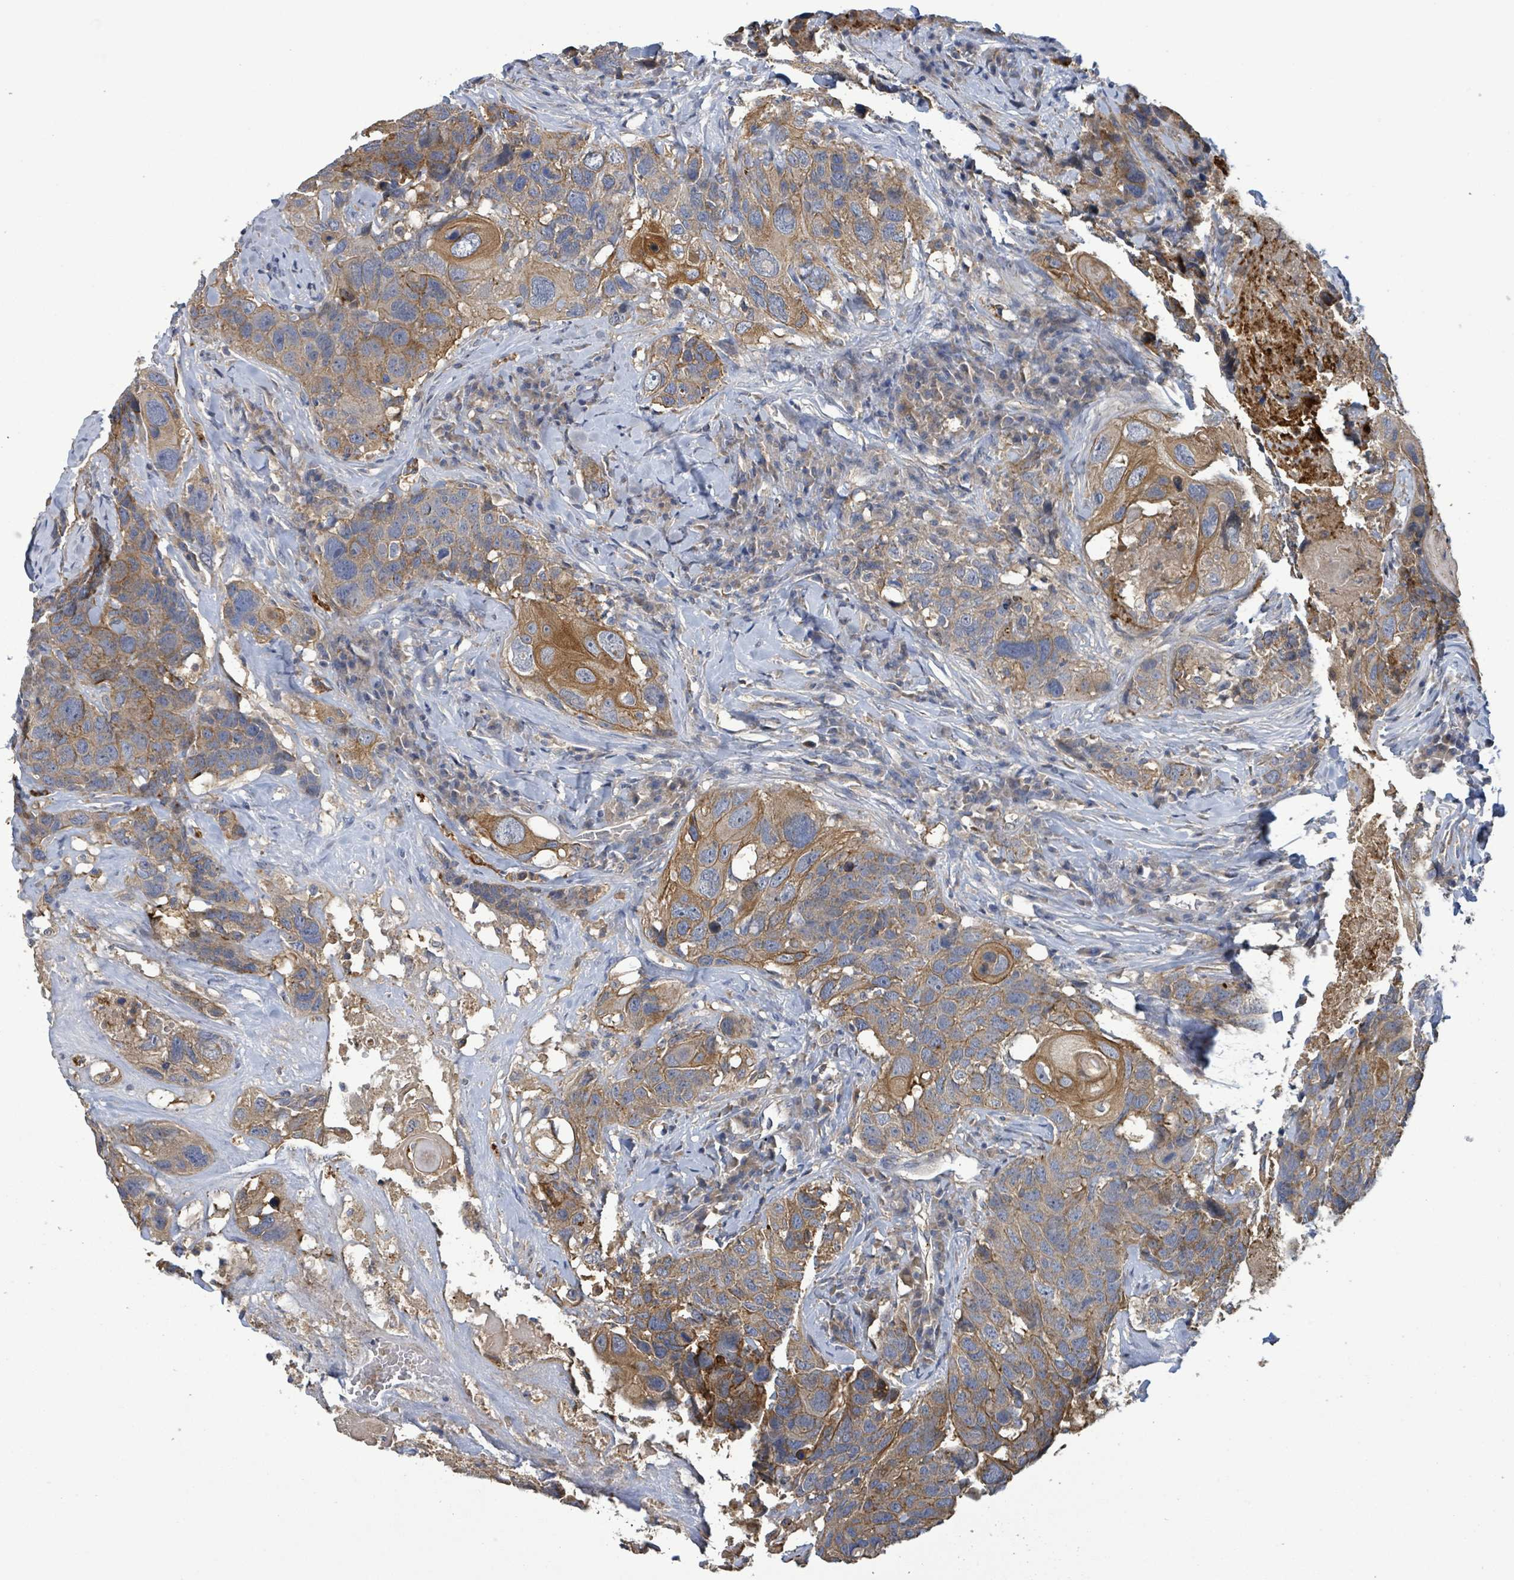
{"staining": {"intensity": "moderate", "quantity": ">75%", "location": "cytoplasmic/membranous"}, "tissue": "head and neck cancer", "cell_type": "Tumor cells", "image_type": "cancer", "snomed": [{"axis": "morphology", "description": "Squamous cell carcinoma, NOS"}, {"axis": "topography", "description": "Head-Neck"}], "caption": "Head and neck squamous cell carcinoma stained for a protein (brown) reveals moderate cytoplasmic/membranous positive staining in approximately >75% of tumor cells.", "gene": "PLAAT1", "patient": {"sex": "male", "age": 66}}